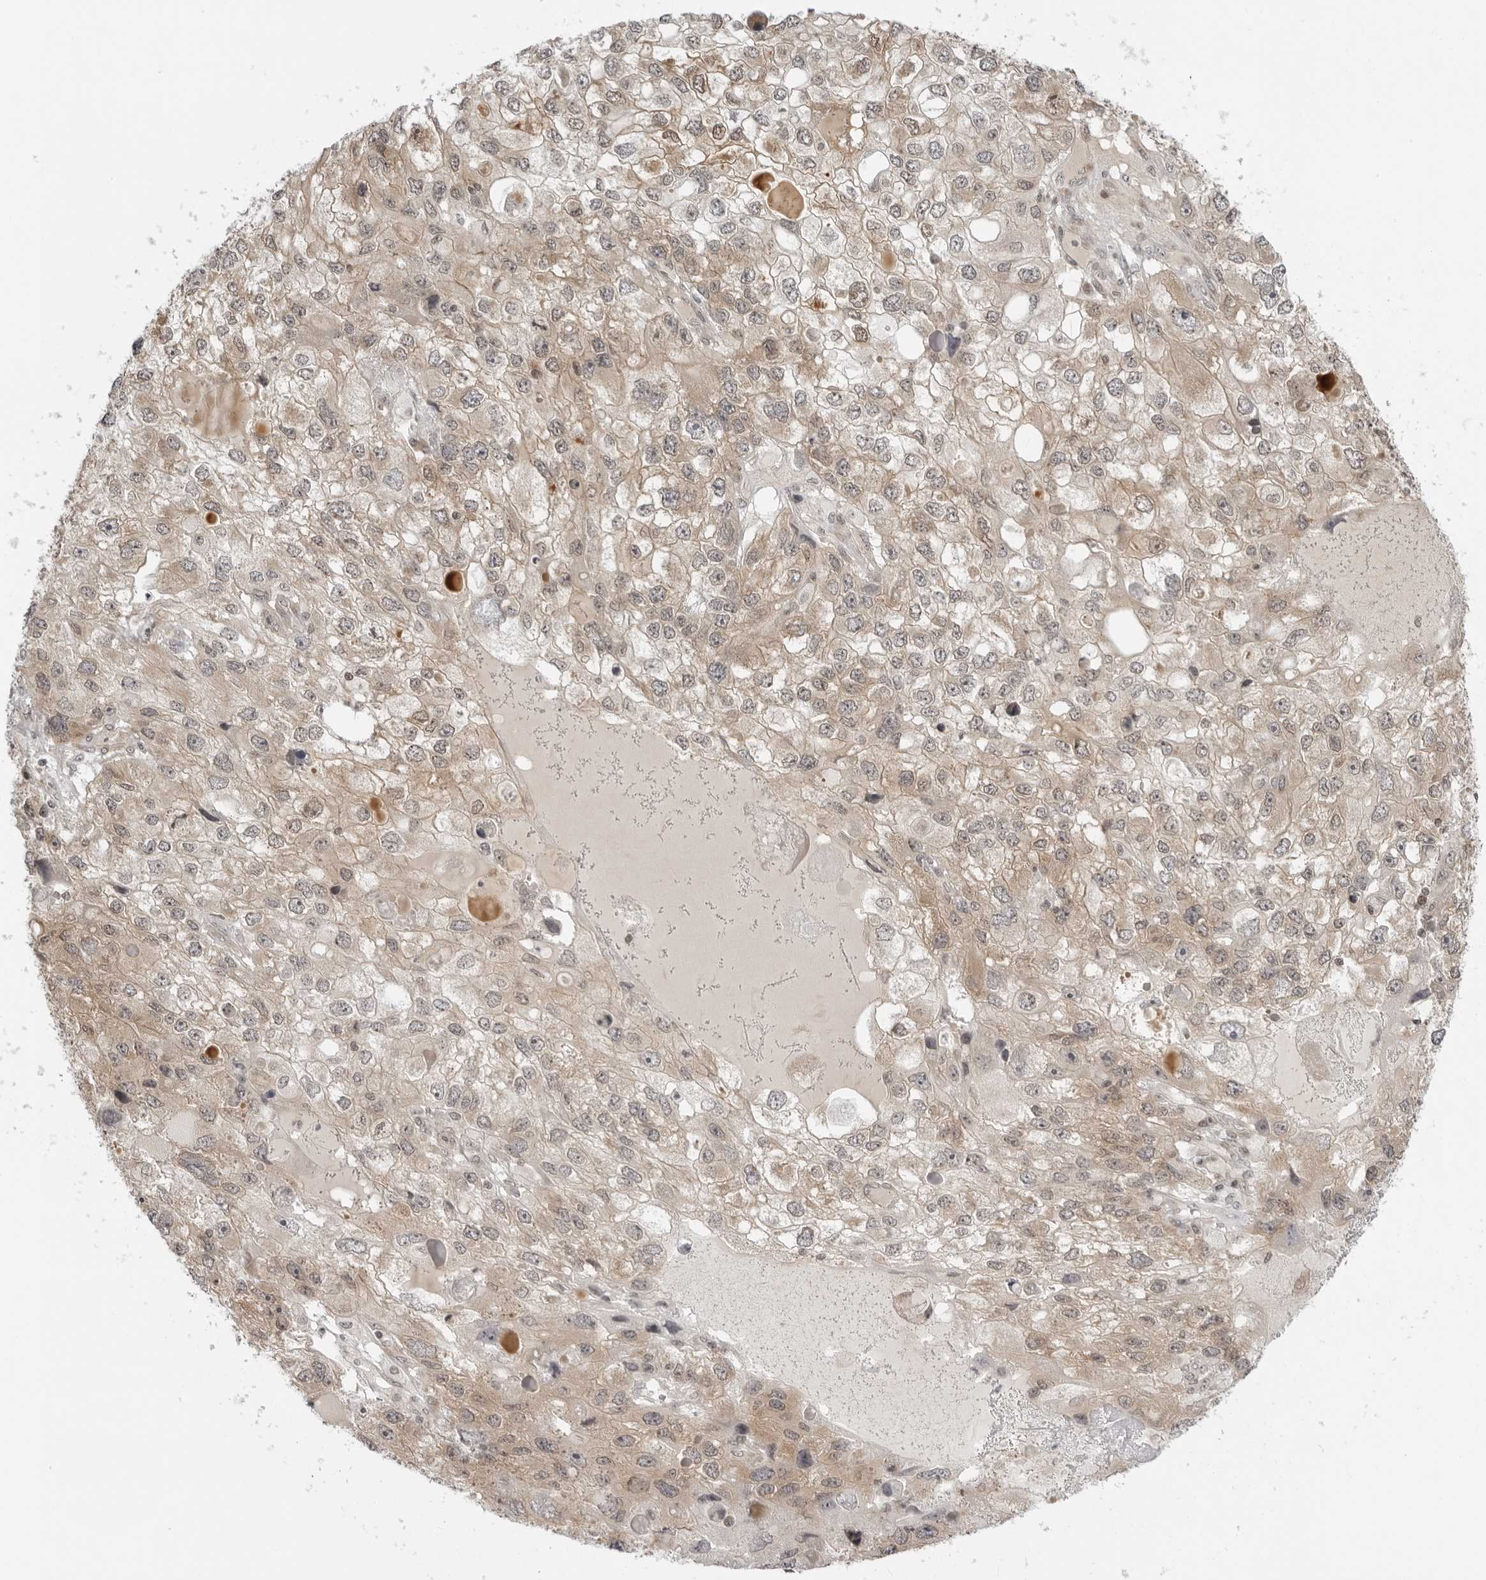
{"staining": {"intensity": "weak", "quantity": "25%-75%", "location": "cytoplasmic/membranous"}, "tissue": "endometrial cancer", "cell_type": "Tumor cells", "image_type": "cancer", "snomed": [{"axis": "morphology", "description": "Adenocarcinoma, NOS"}, {"axis": "topography", "description": "Endometrium"}], "caption": "Weak cytoplasmic/membranous positivity is appreciated in about 25%-75% of tumor cells in endometrial adenocarcinoma. The protein is stained brown, and the nuclei are stained in blue (DAB (3,3'-diaminobenzidine) IHC with brightfield microscopy, high magnification).", "gene": "PRRC2C", "patient": {"sex": "female", "age": 49}}